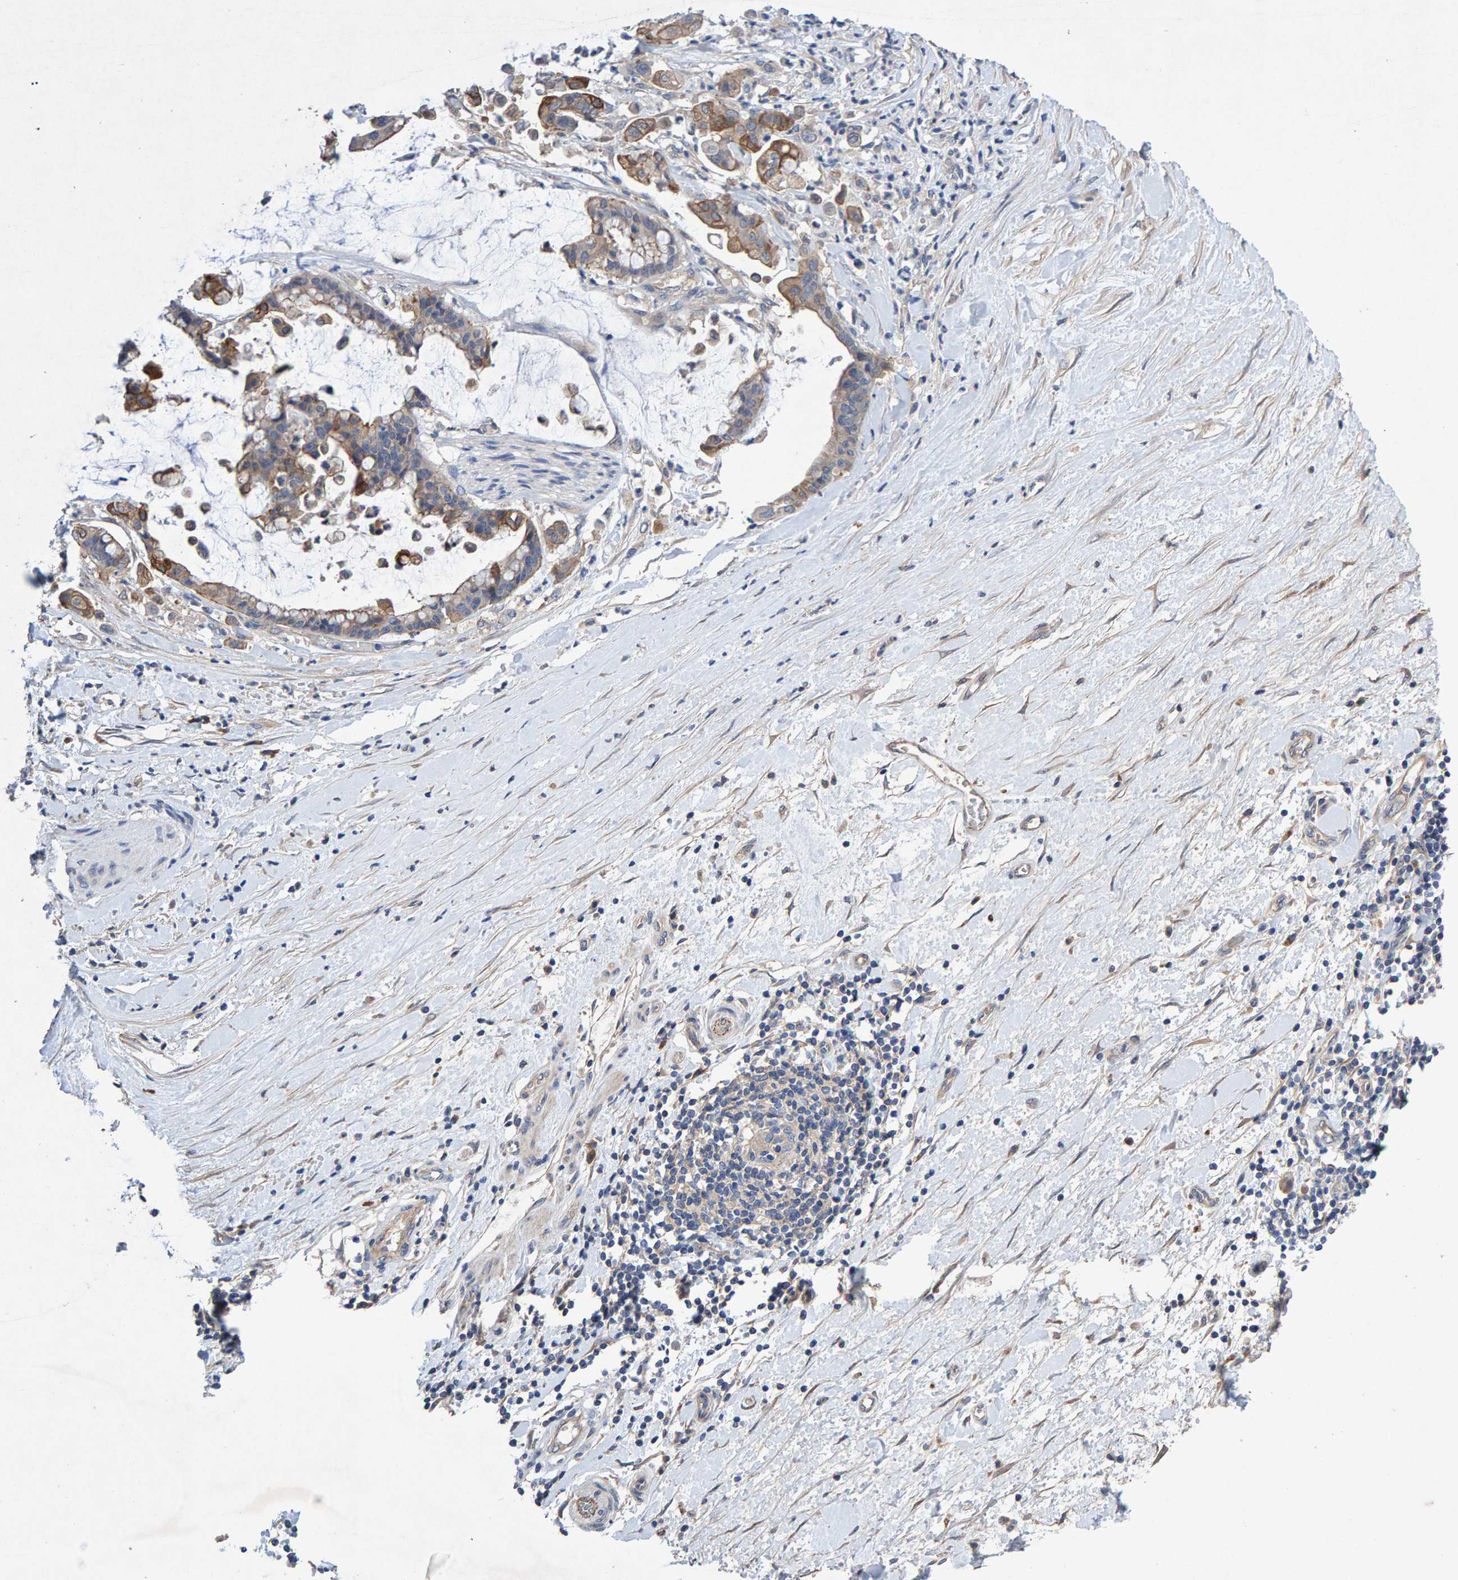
{"staining": {"intensity": "moderate", "quantity": "<25%", "location": "cytoplasmic/membranous"}, "tissue": "pancreatic cancer", "cell_type": "Tumor cells", "image_type": "cancer", "snomed": [{"axis": "morphology", "description": "Adenocarcinoma, NOS"}, {"axis": "topography", "description": "Pancreas"}], "caption": "Protein analysis of adenocarcinoma (pancreatic) tissue shows moderate cytoplasmic/membranous staining in about <25% of tumor cells.", "gene": "EFR3A", "patient": {"sex": "male", "age": 41}}